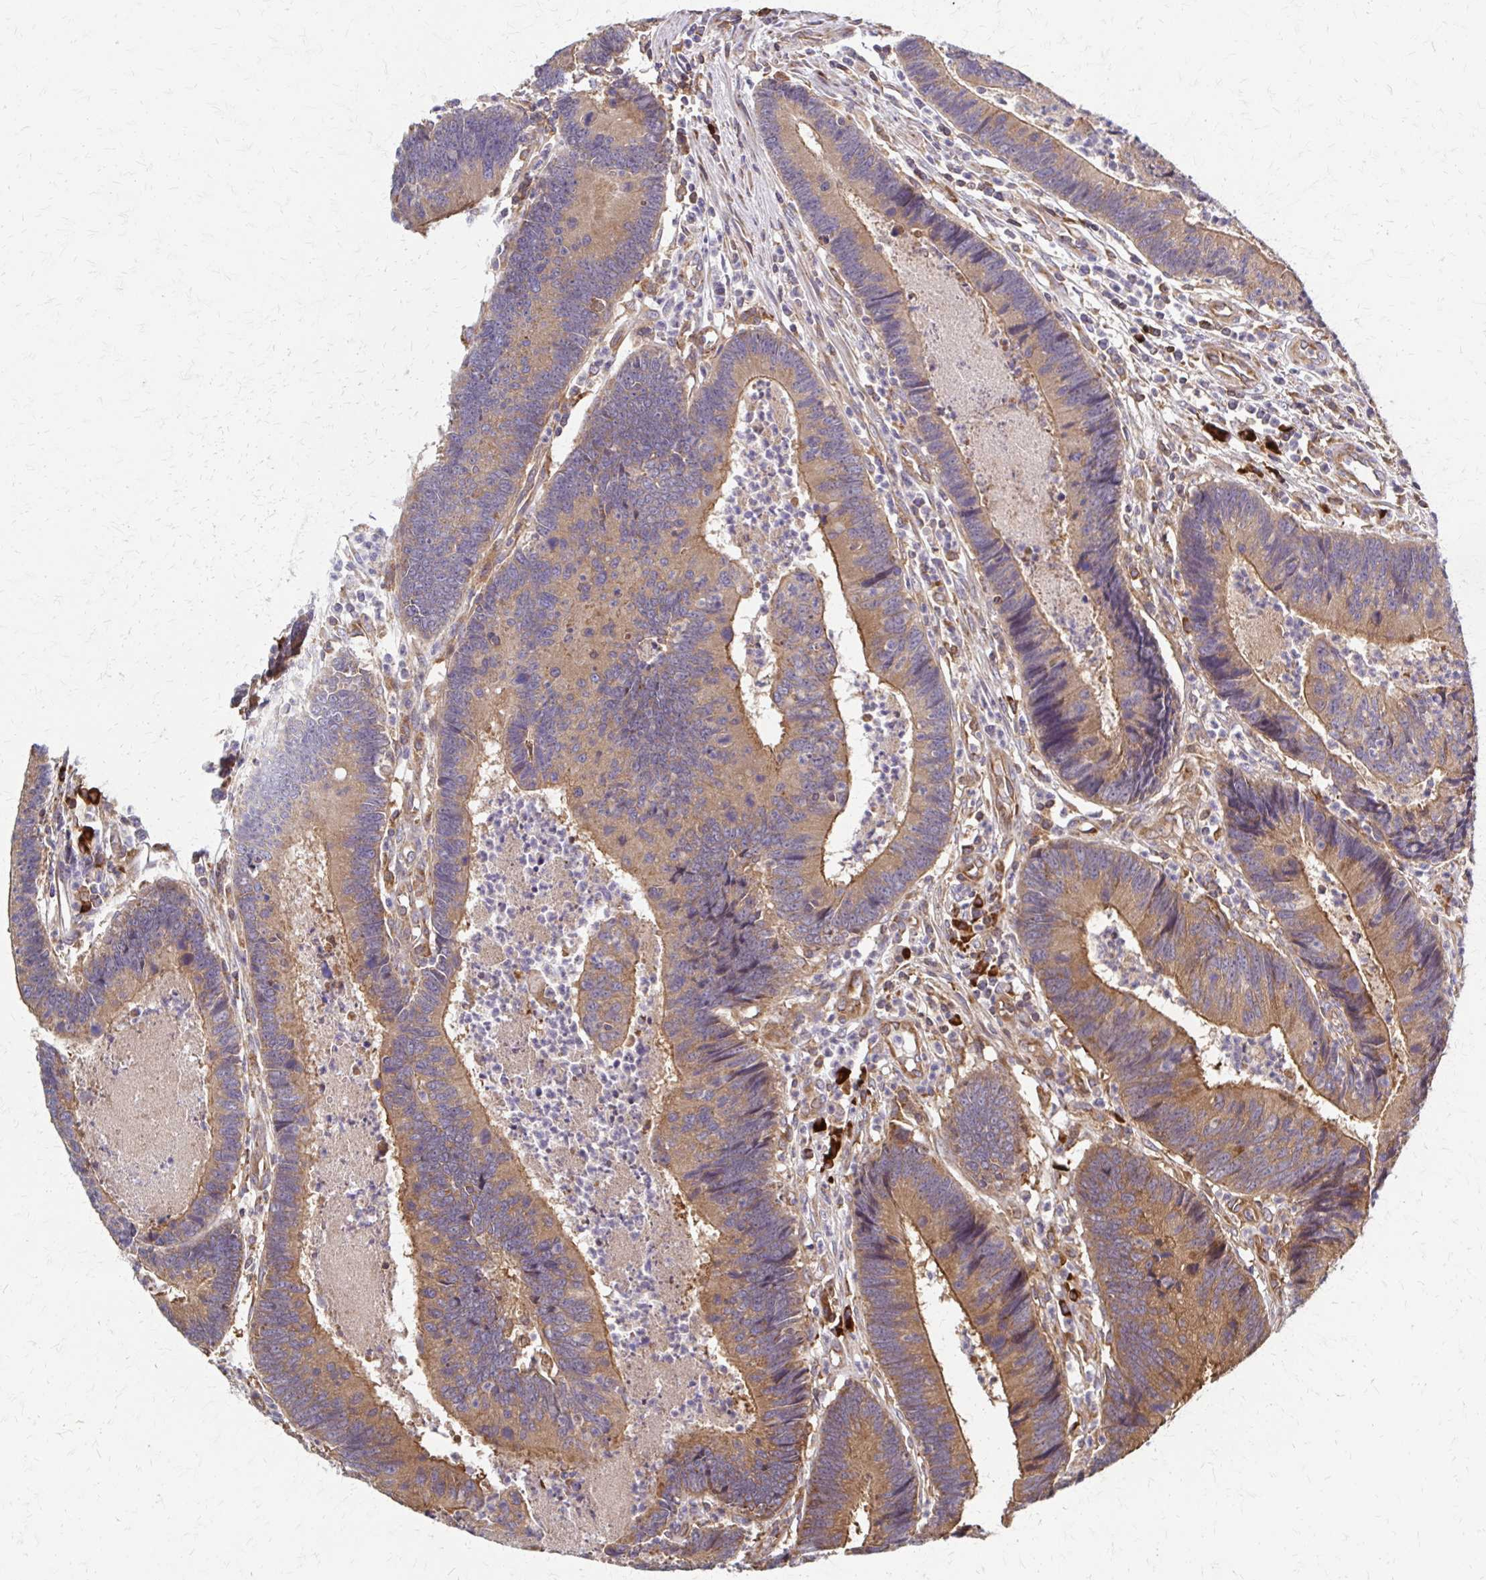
{"staining": {"intensity": "moderate", "quantity": ">75%", "location": "cytoplasmic/membranous"}, "tissue": "colorectal cancer", "cell_type": "Tumor cells", "image_type": "cancer", "snomed": [{"axis": "morphology", "description": "Adenocarcinoma, NOS"}, {"axis": "topography", "description": "Colon"}], "caption": "Moderate cytoplasmic/membranous protein expression is identified in about >75% of tumor cells in colorectal adenocarcinoma.", "gene": "EEF2", "patient": {"sex": "female", "age": 67}}